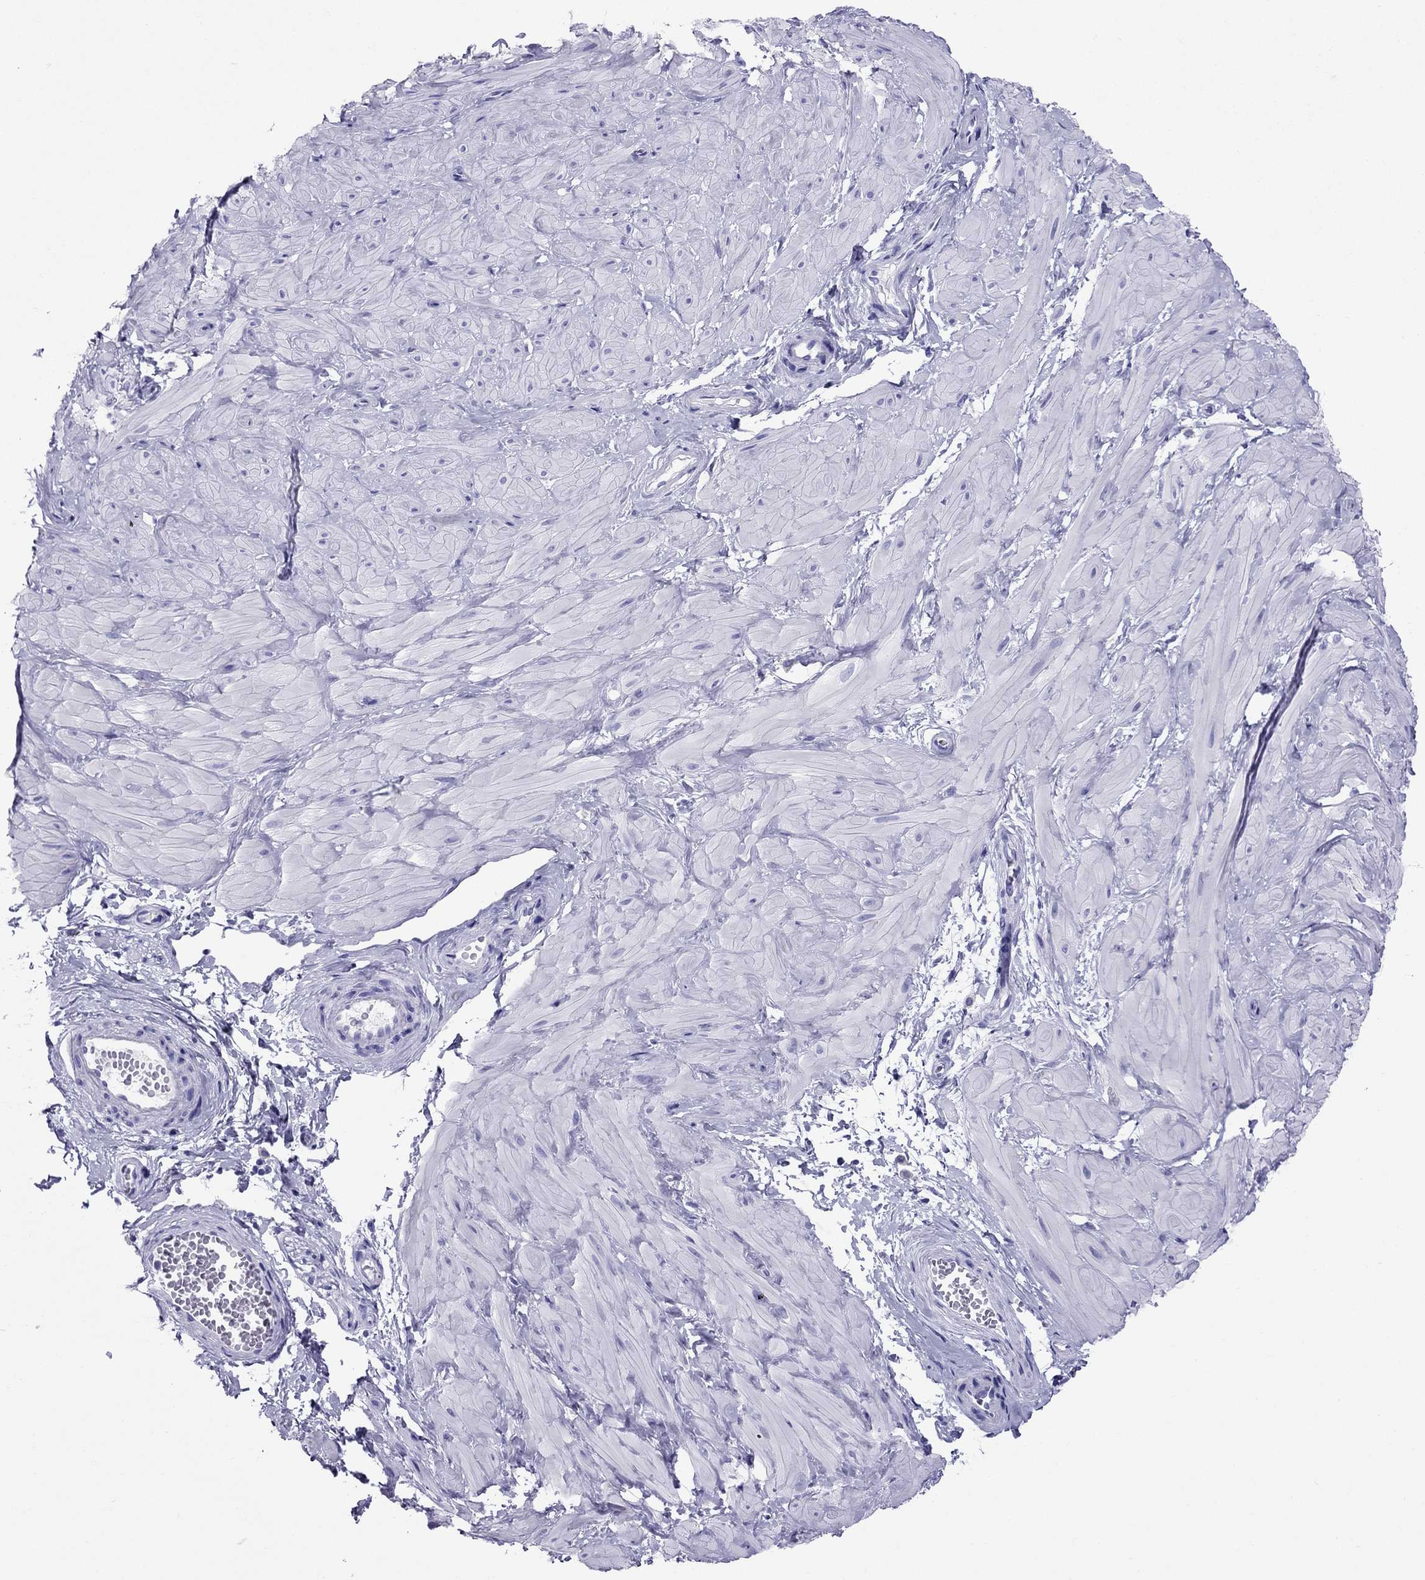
{"staining": {"intensity": "negative", "quantity": "none", "location": "none"}, "tissue": "adipose tissue", "cell_type": "Adipocytes", "image_type": "normal", "snomed": [{"axis": "morphology", "description": "Normal tissue, NOS"}, {"axis": "topography", "description": "Smooth muscle"}, {"axis": "topography", "description": "Peripheral nerve tissue"}], "caption": "Immunohistochemical staining of unremarkable human adipose tissue displays no significant positivity in adipocytes.", "gene": "AVPR1B", "patient": {"sex": "male", "age": 22}}